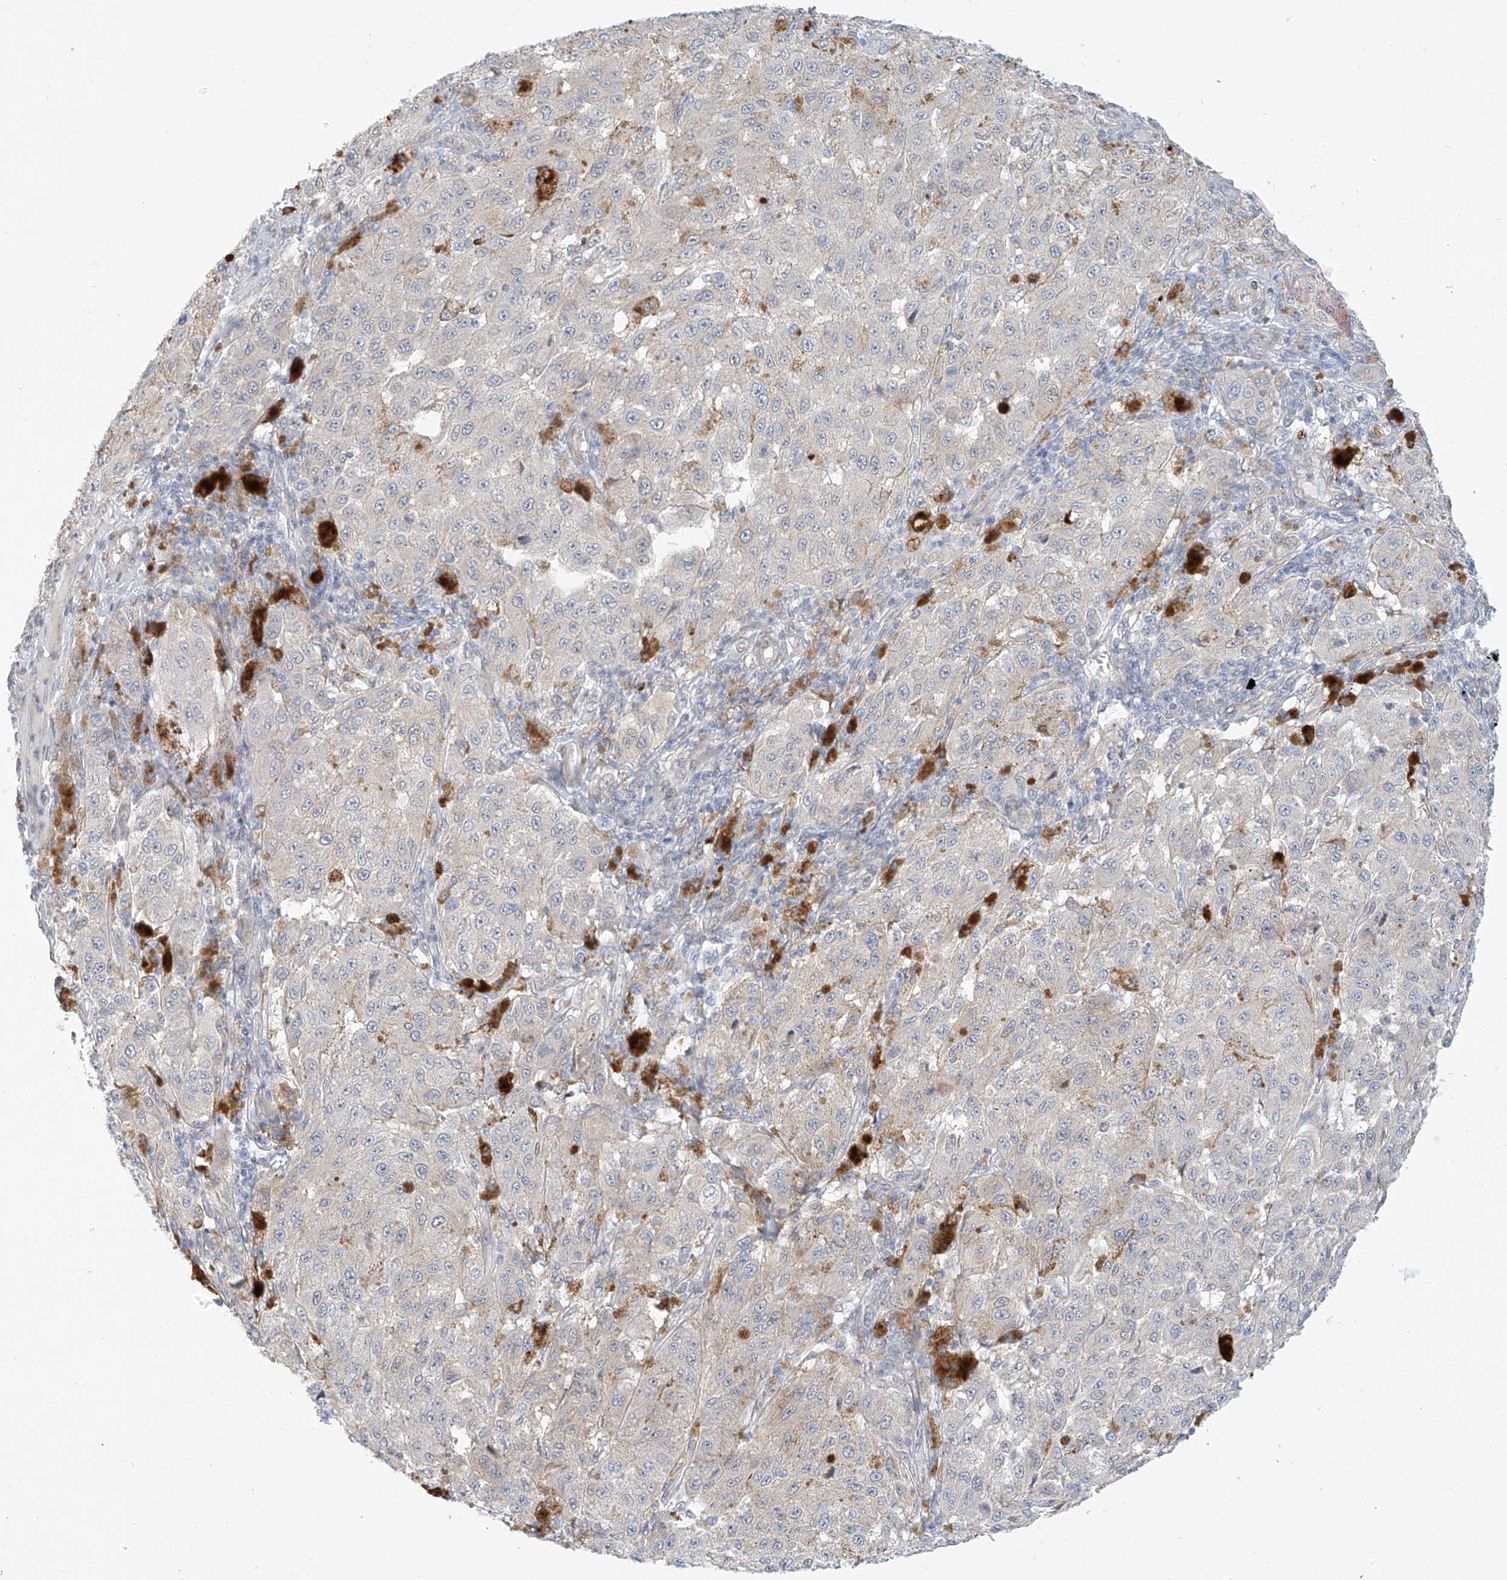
{"staining": {"intensity": "negative", "quantity": "none", "location": "none"}, "tissue": "melanoma", "cell_type": "Tumor cells", "image_type": "cancer", "snomed": [{"axis": "morphology", "description": "Malignant melanoma, NOS"}, {"axis": "topography", "description": "Skin"}], "caption": "Immunohistochemistry image of neoplastic tissue: melanoma stained with DAB (3,3'-diaminobenzidine) exhibits no significant protein positivity in tumor cells. (DAB (3,3'-diaminobenzidine) IHC visualized using brightfield microscopy, high magnification).", "gene": "PCYOX1", "patient": {"sex": "female", "age": 64}}